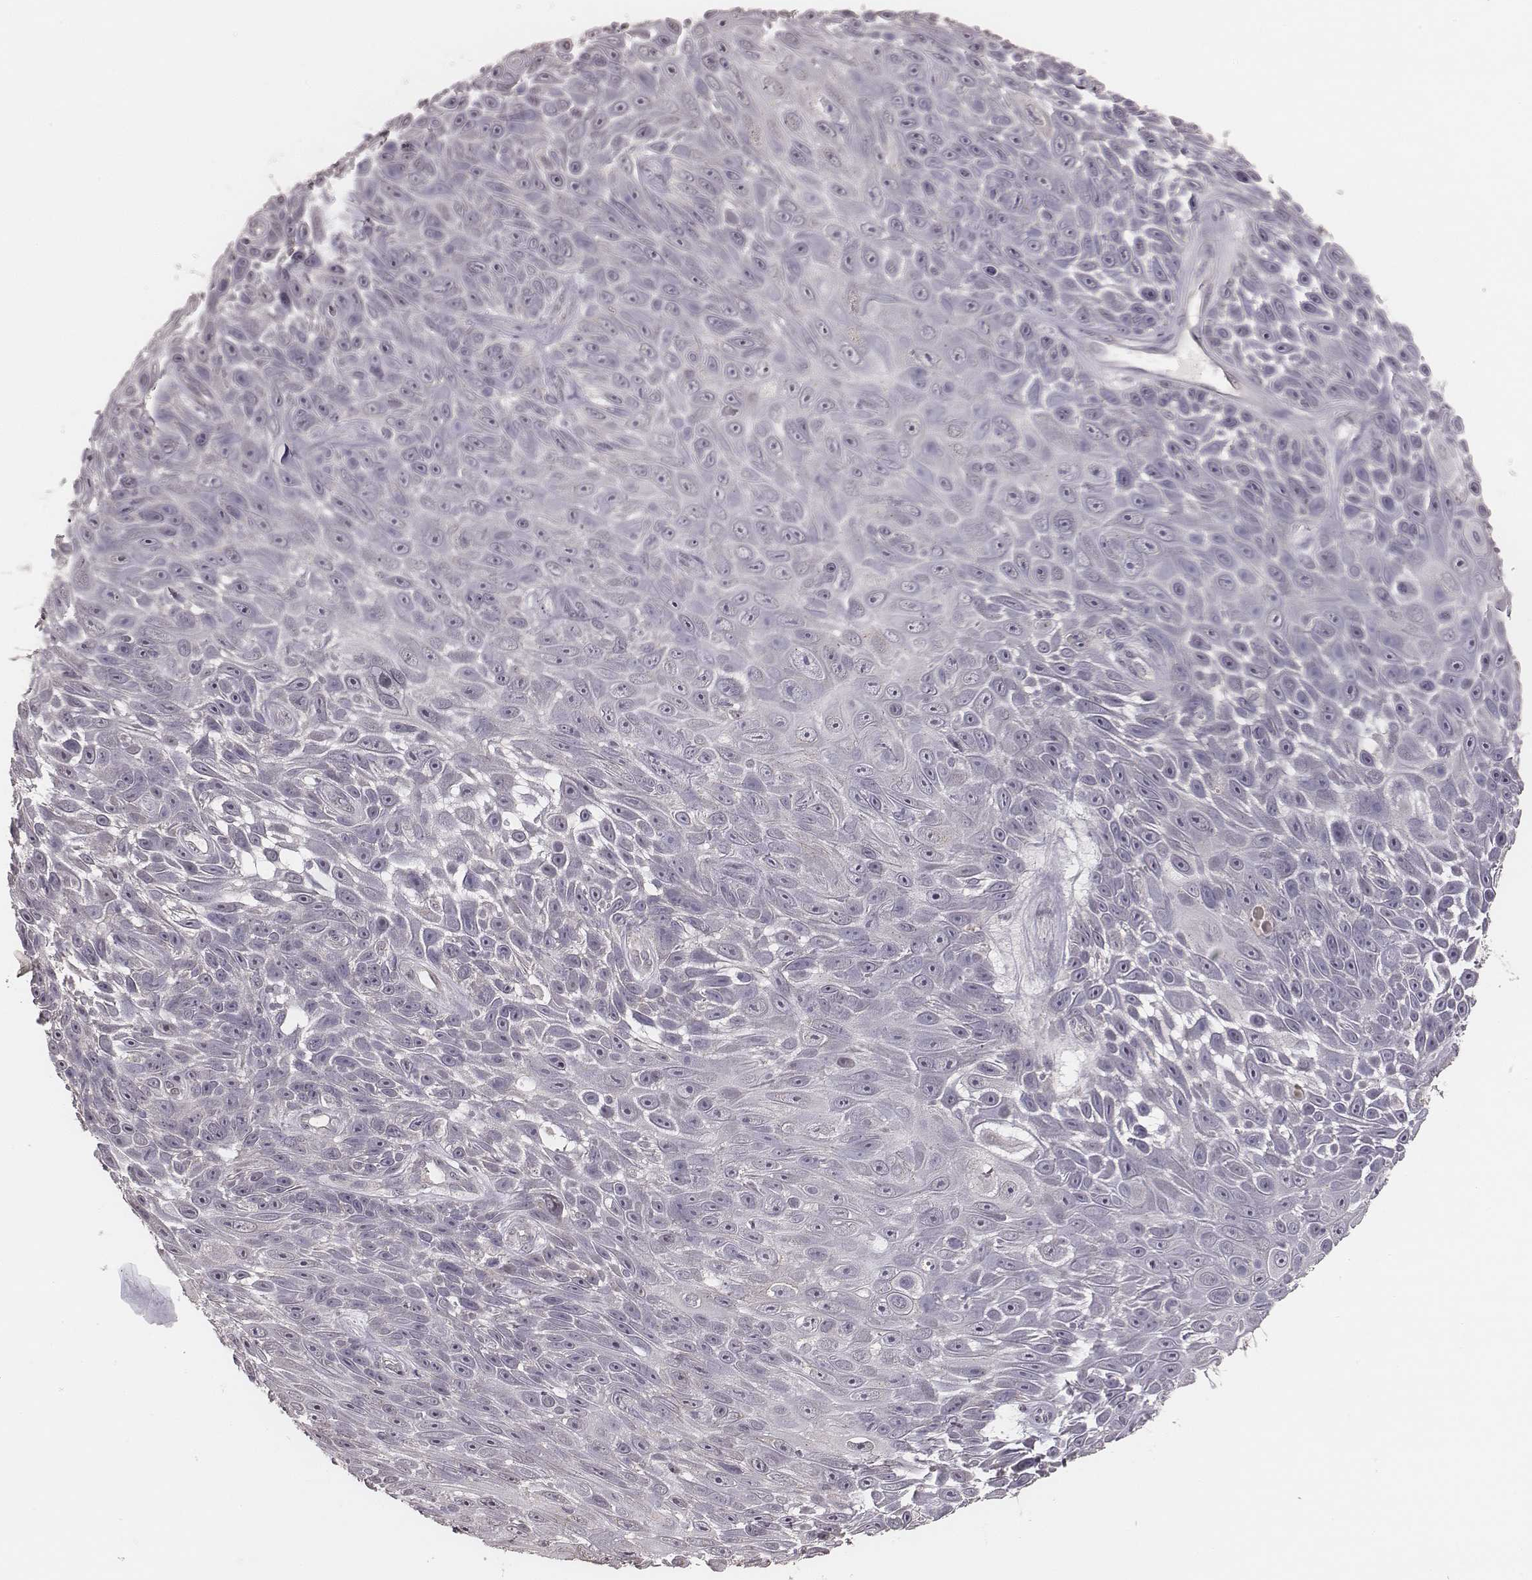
{"staining": {"intensity": "negative", "quantity": "none", "location": "none"}, "tissue": "skin cancer", "cell_type": "Tumor cells", "image_type": "cancer", "snomed": [{"axis": "morphology", "description": "Squamous cell carcinoma, NOS"}, {"axis": "topography", "description": "Skin"}], "caption": "This is an immunohistochemistry image of human skin cancer. There is no expression in tumor cells.", "gene": "SLC7A4", "patient": {"sex": "male", "age": 82}}